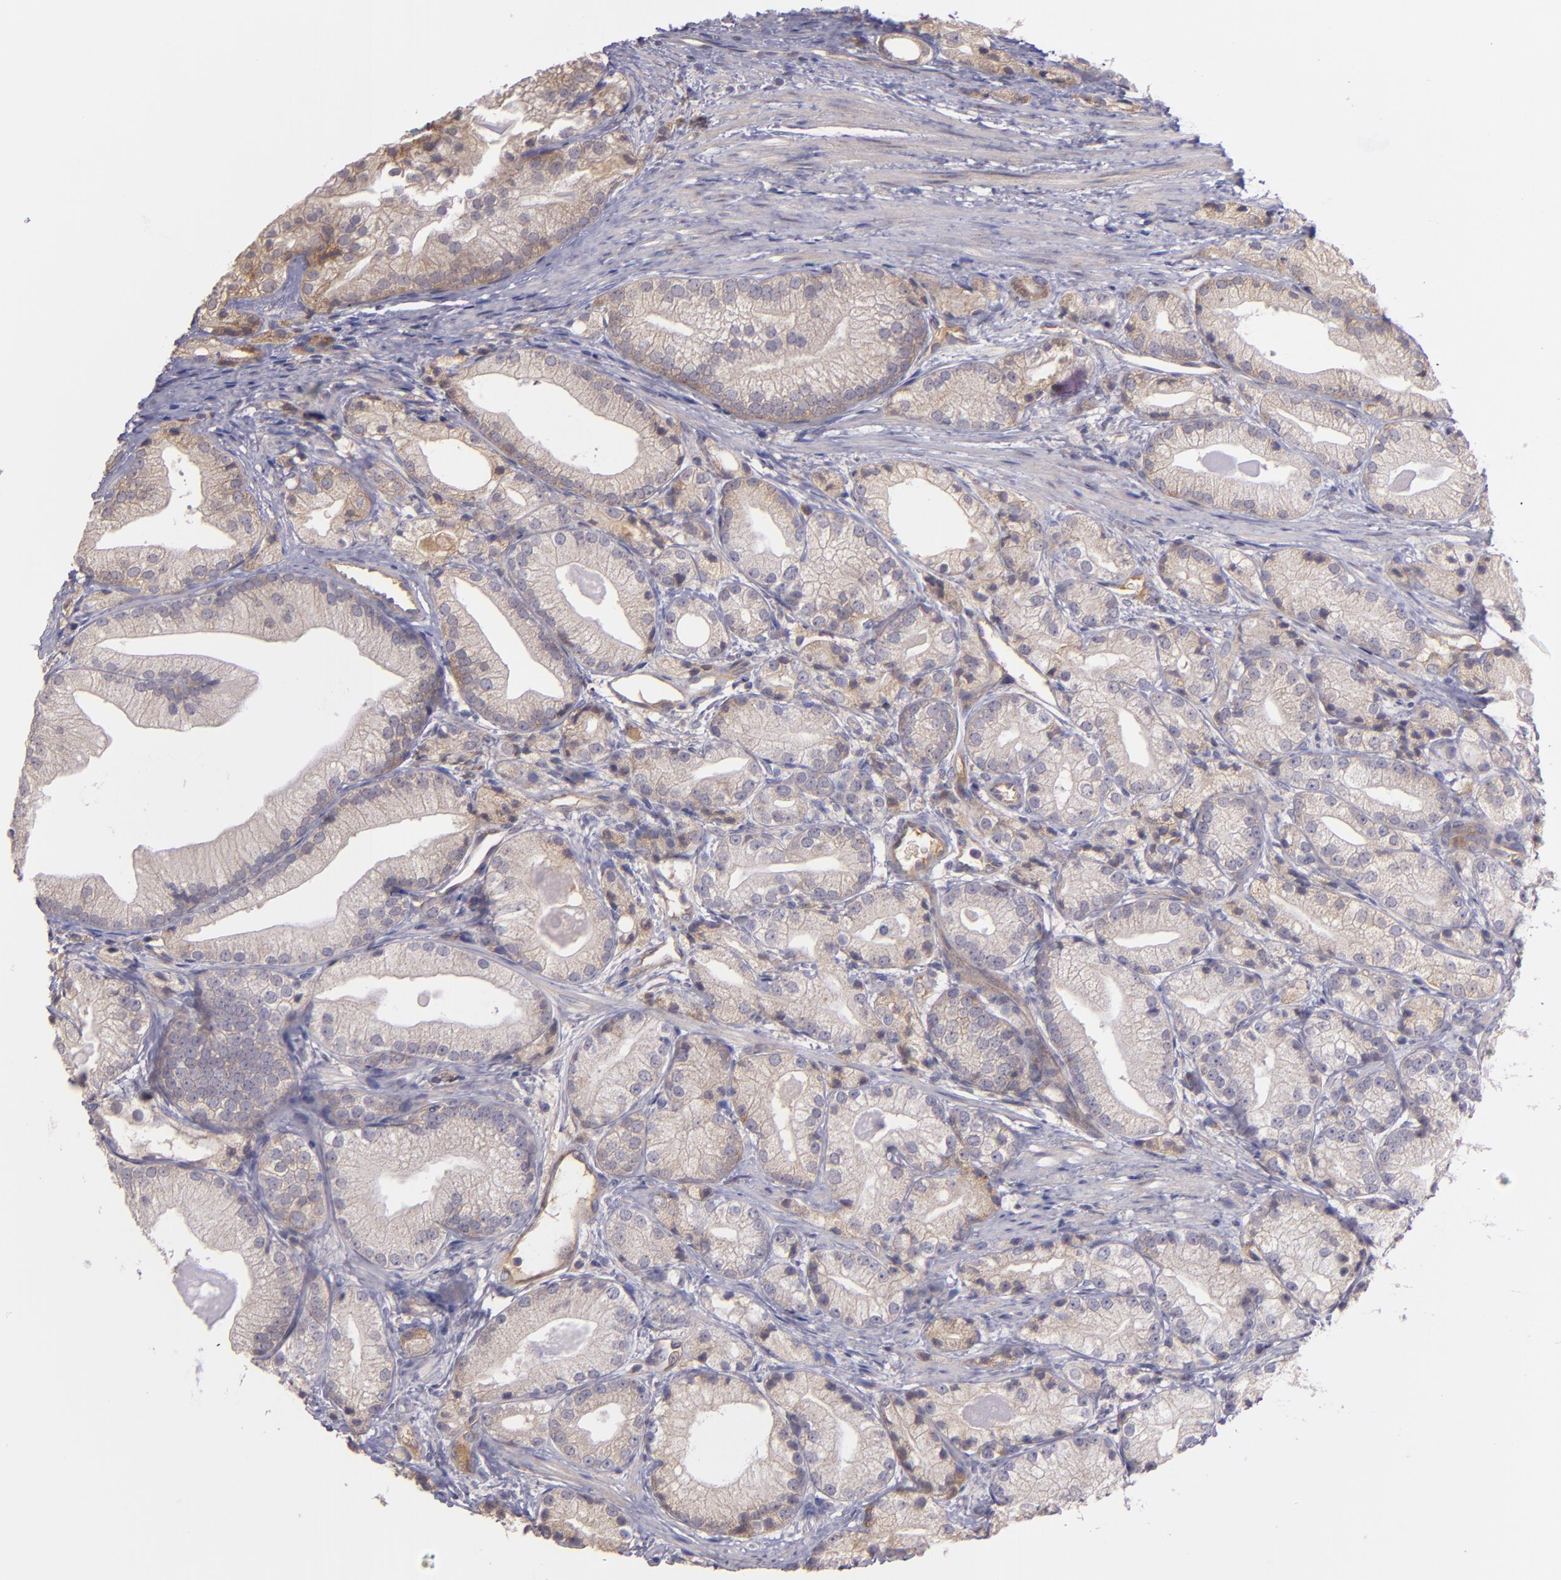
{"staining": {"intensity": "moderate", "quantity": ">75%", "location": "cytoplasmic/membranous"}, "tissue": "prostate cancer", "cell_type": "Tumor cells", "image_type": "cancer", "snomed": [{"axis": "morphology", "description": "Adenocarcinoma, Low grade"}, {"axis": "topography", "description": "Prostate"}], "caption": "Moderate cytoplasmic/membranous staining for a protein is appreciated in about >75% of tumor cells of prostate low-grade adenocarcinoma using IHC.", "gene": "ECE1", "patient": {"sex": "male", "age": 69}}